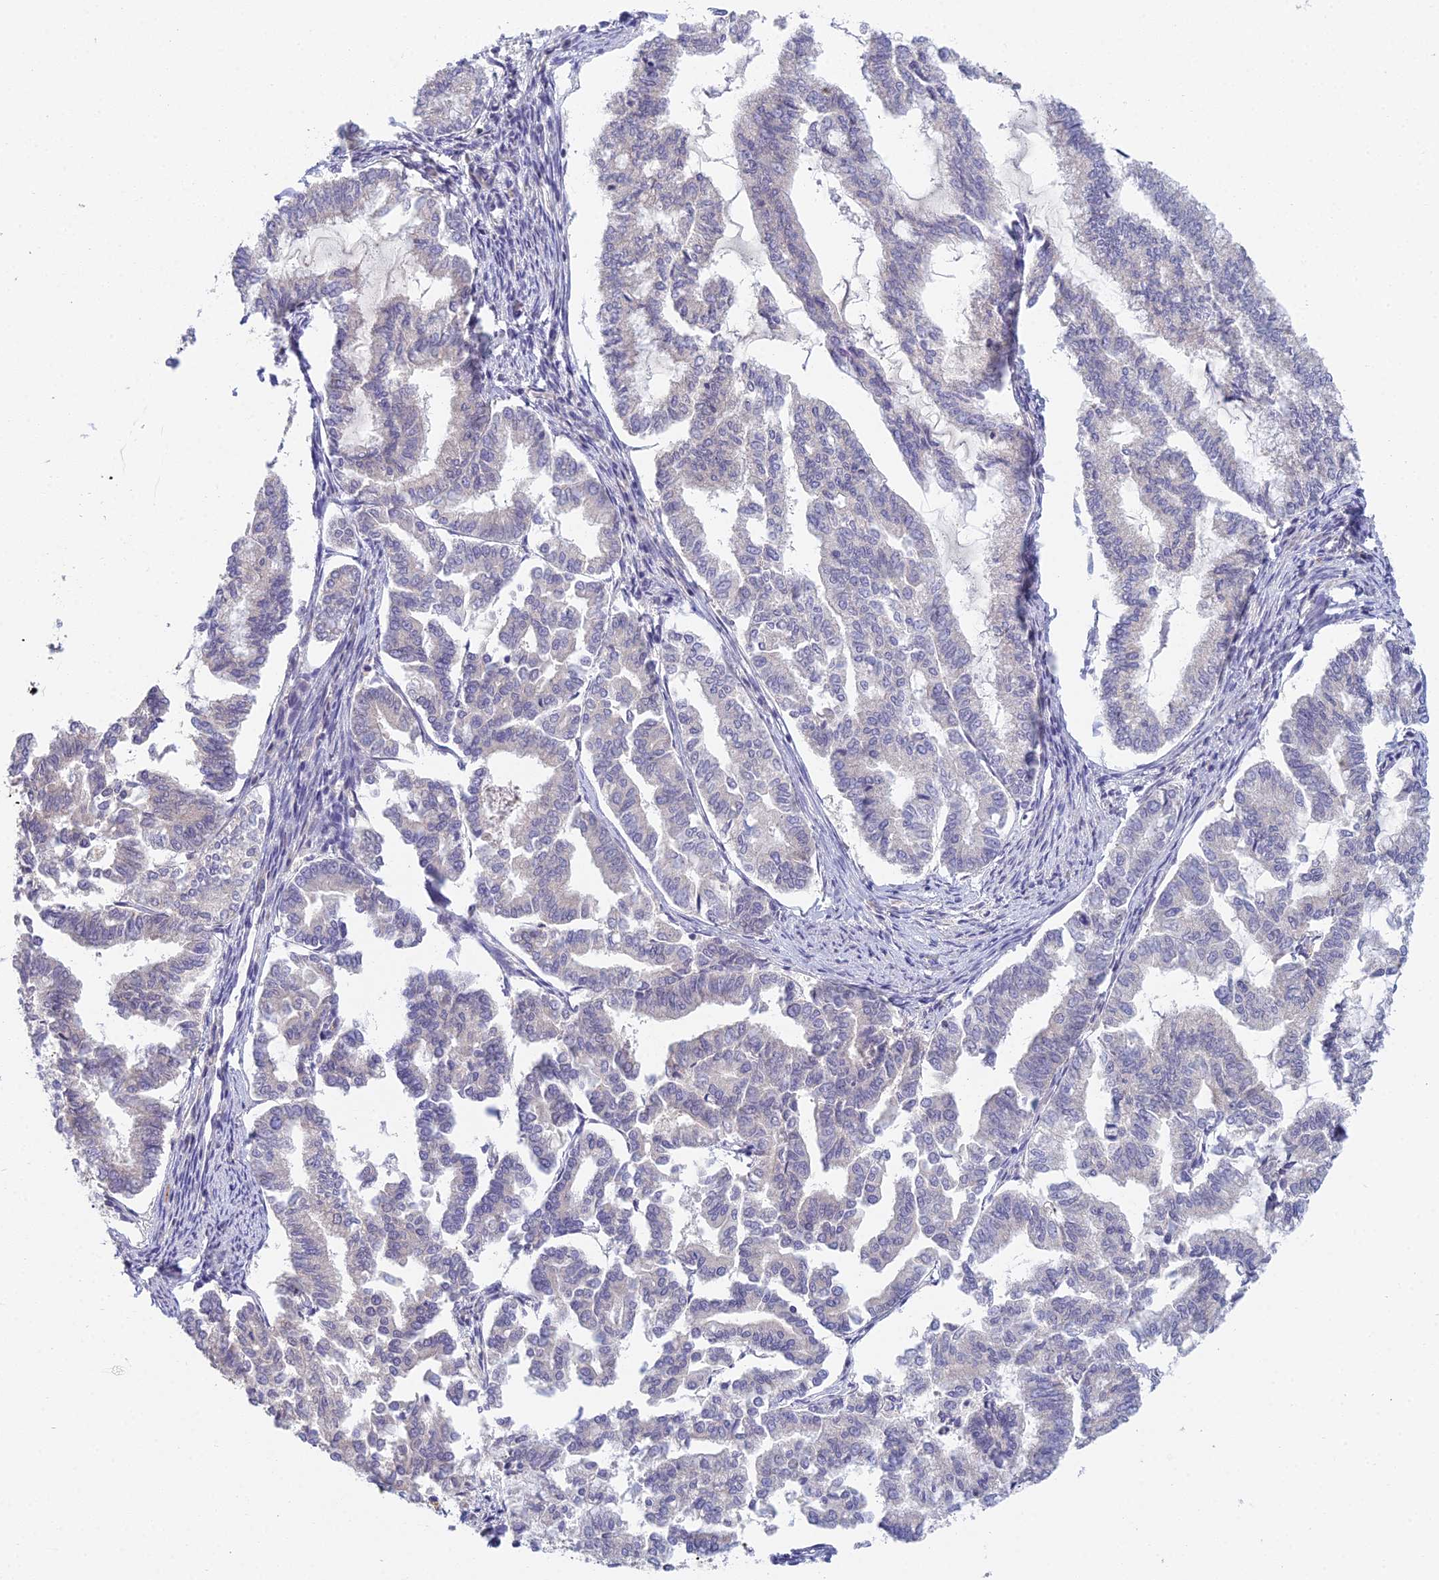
{"staining": {"intensity": "negative", "quantity": "none", "location": "none"}, "tissue": "endometrial cancer", "cell_type": "Tumor cells", "image_type": "cancer", "snomed": [{"axis": "morphology", "description": "Adenocarcinoma, NOS"}, {"axis": "topography", "description": "Endometrium"}], "caption": "The photomicrograph reveals no staining of tumor cells in endometrial cancer. Brightfield microscopy of immunohistochemistry (IHC) stained with DAB (3,3'-diaminobenzidine) (brown) and hematoxylin (blue), captured at high magnification.", "gene": "METTL26", "patient": {"sex": "female", "age": 79}}